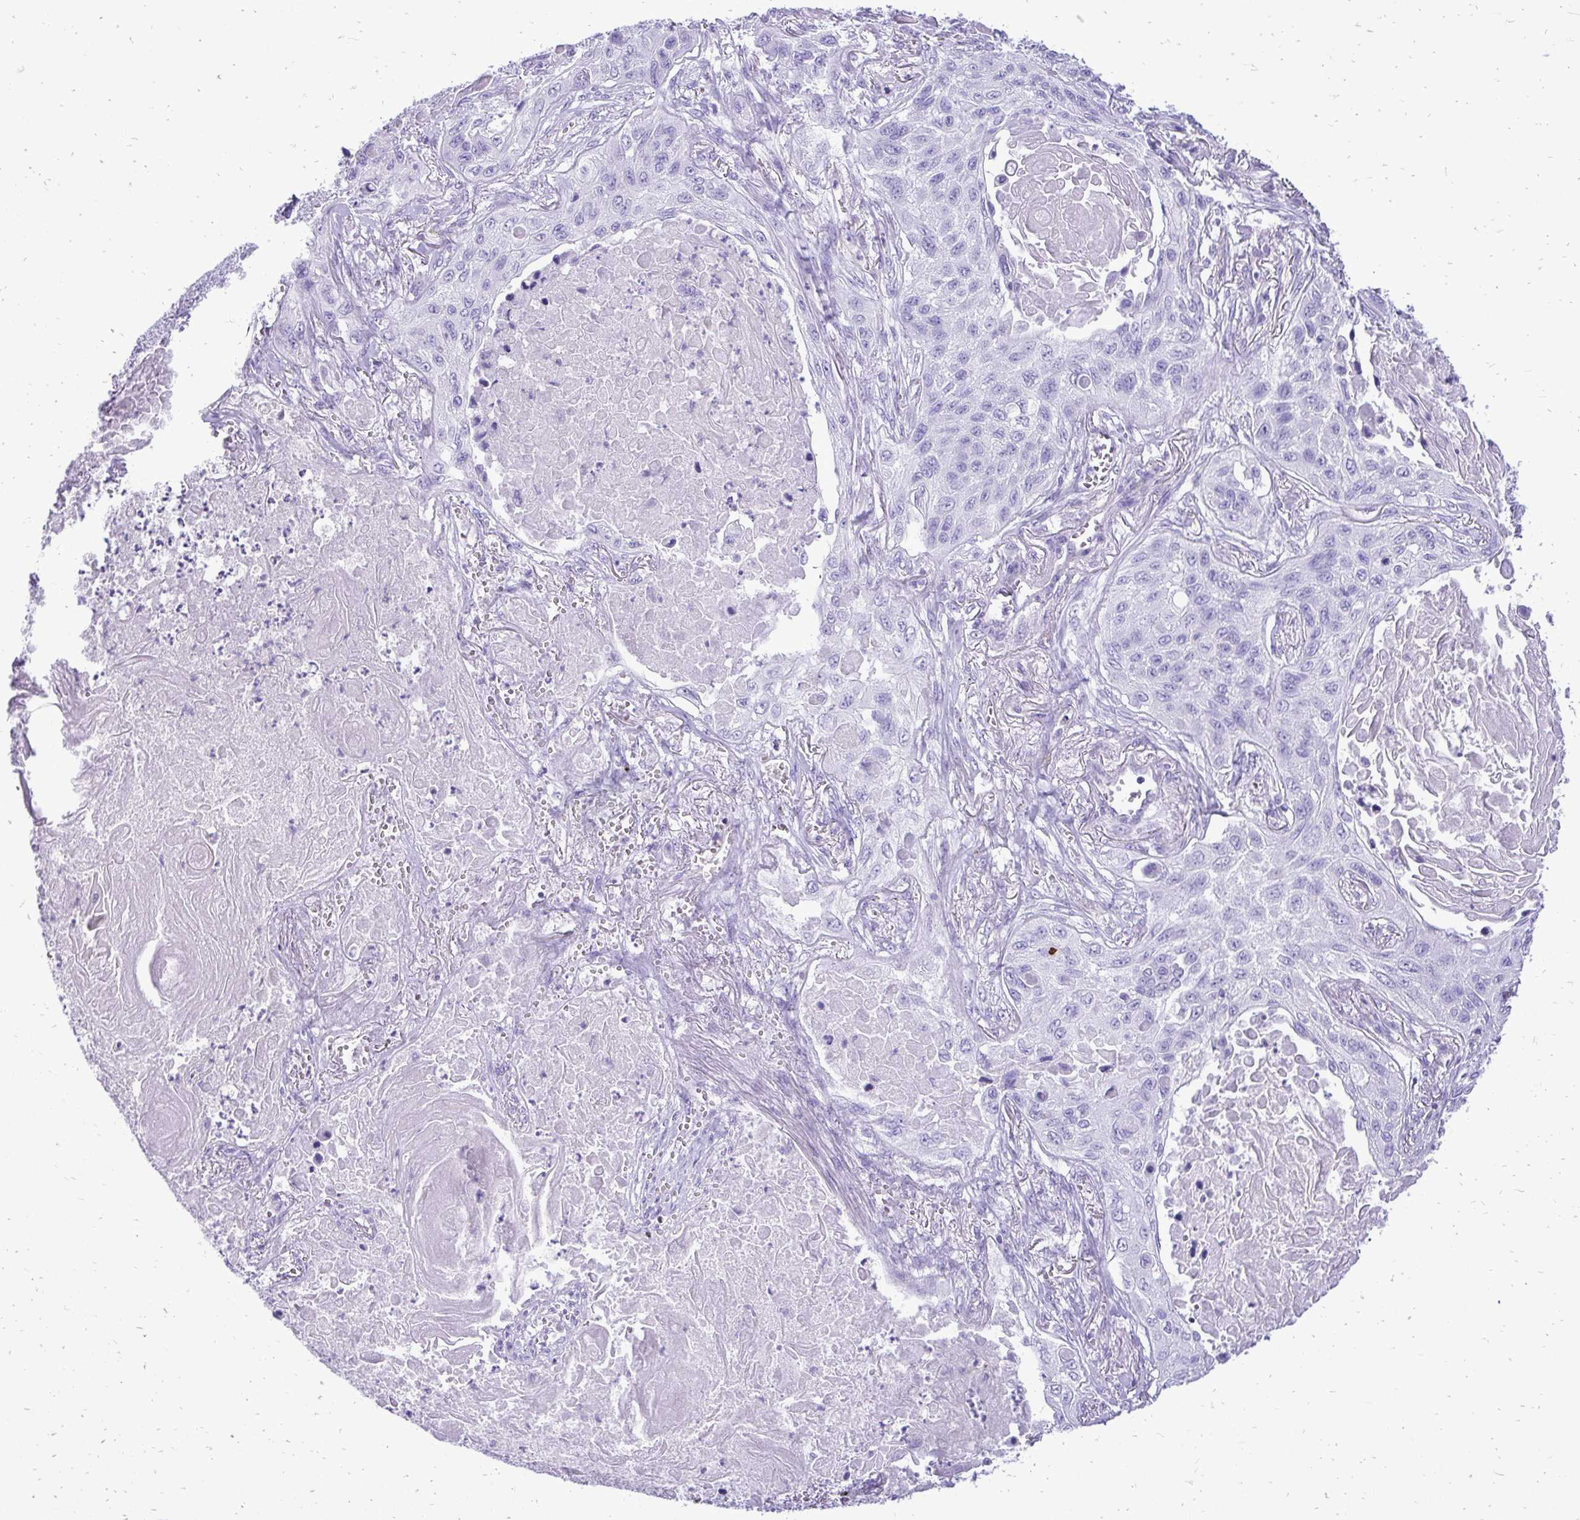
{"staining": {"intensity": "negative", "quantity": "none", "location": "none"}, "tissue": "lung cancer", "cell_type": "Tumor cells", "image_type": "cancer", "snomed": [{"axis": "morphology", "description": "Squamous cell carcinoma, NOS"}, {"axis": "topography", "description": "Lung"}], "caption": "A high-resolution histopathology image shows IHC staining of lung cancer (squamous cell carcinoma), which reveals no significant positivity in tumor cells.", "gene": "PELI3", "patient": {"sex": "male", "age": 75}}